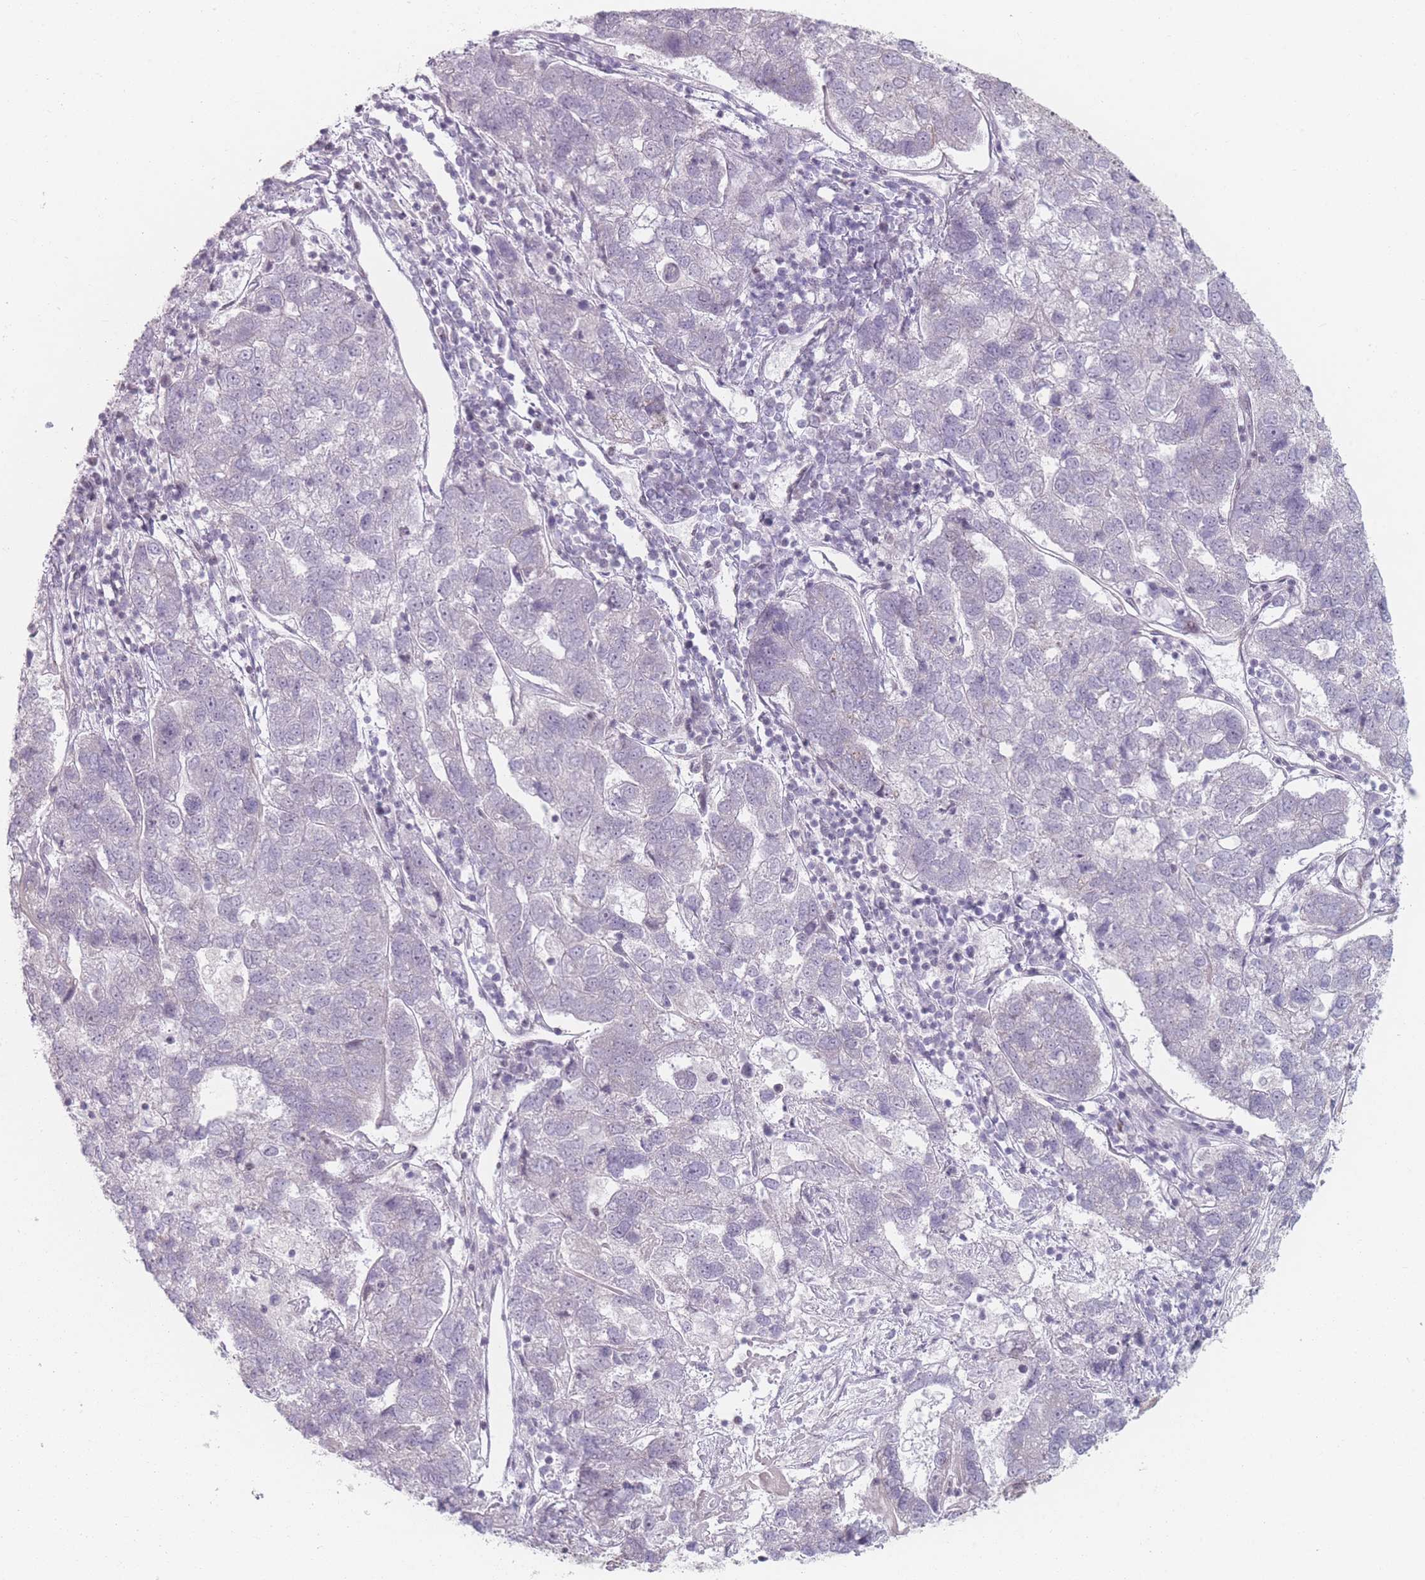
{"staining": {"intensity": "negative", "quantity": "none", "location": "none"}, "tissue": "pancreatic cancer", "cell_type": "Tumor cells", "image_type": "cancer", "snomed": [{"axis": "morphology", "description": "Adenocarcinoma, NOS"}, {"axis": "topography", "description": "Pancreas"}], "caption": "DAB (3,3'-diaminobenzidine) immunohistochemical staining of human pancreatic adenocarcinoma exhibits no significant staining in tumor cells.", "gene": "ZC3H14", "patient": {"sex": "female", "age": 61}}